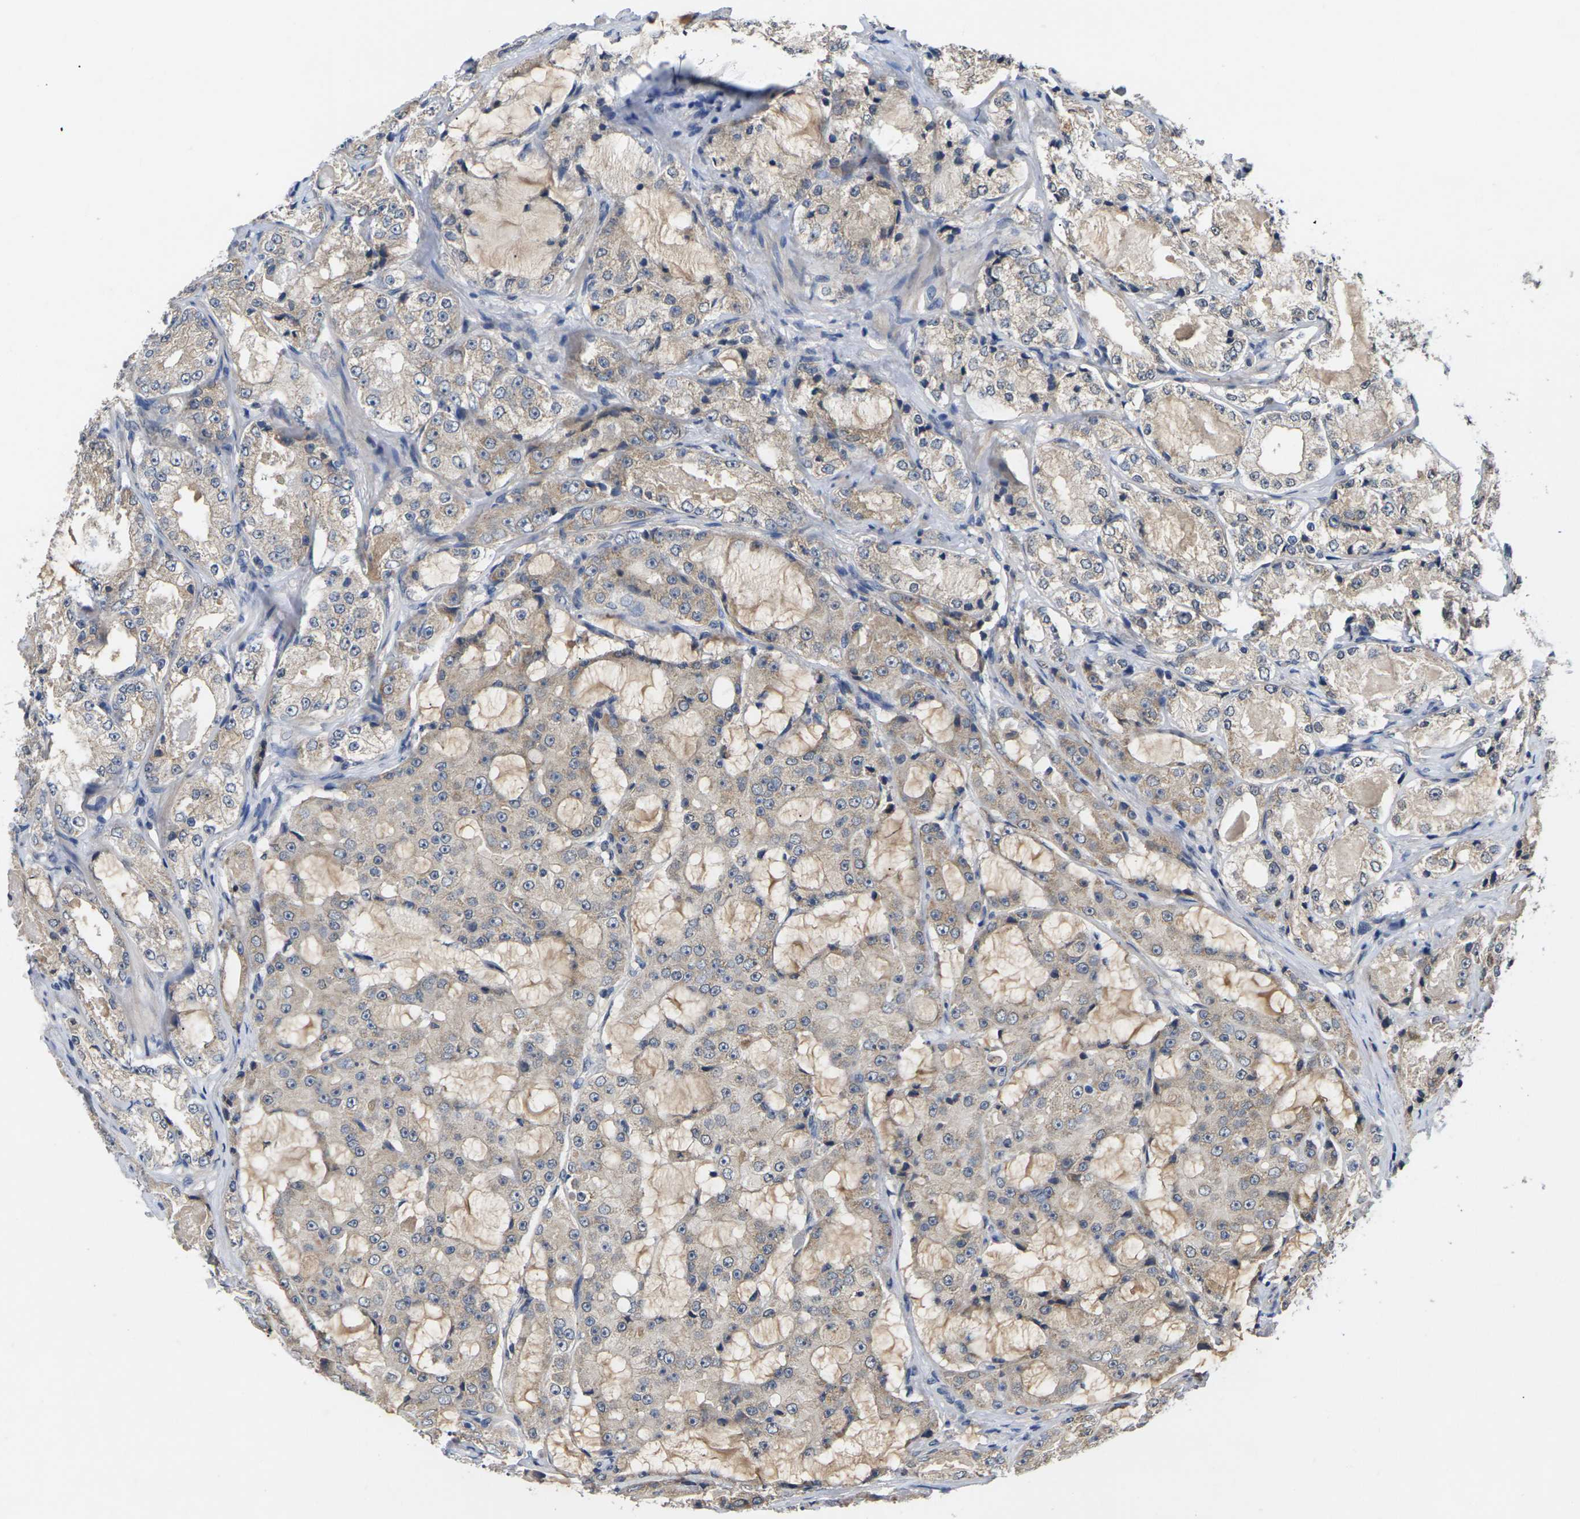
{"staining": {"intensity": "weak", "quantity": ">75%", "location": "cytoplasmic/membranous"}, "tissue": "prostate cancer", "cell_type": "Tumor cells", "image_type": "cancer", "snomed": [{"axis": "morphology", "description": "Adenocarcinoma, High grade"}, {"axis": "topography", "description": "Prostate"}], "caption": "Human prostate cancer stained for a protein (brown) exhibits weak cytoplasmic/membranous positive staining in approximately >75% of tumor cells.", "gene": "SLC2A2", "patient": {"sex": "male", "age": 73}}